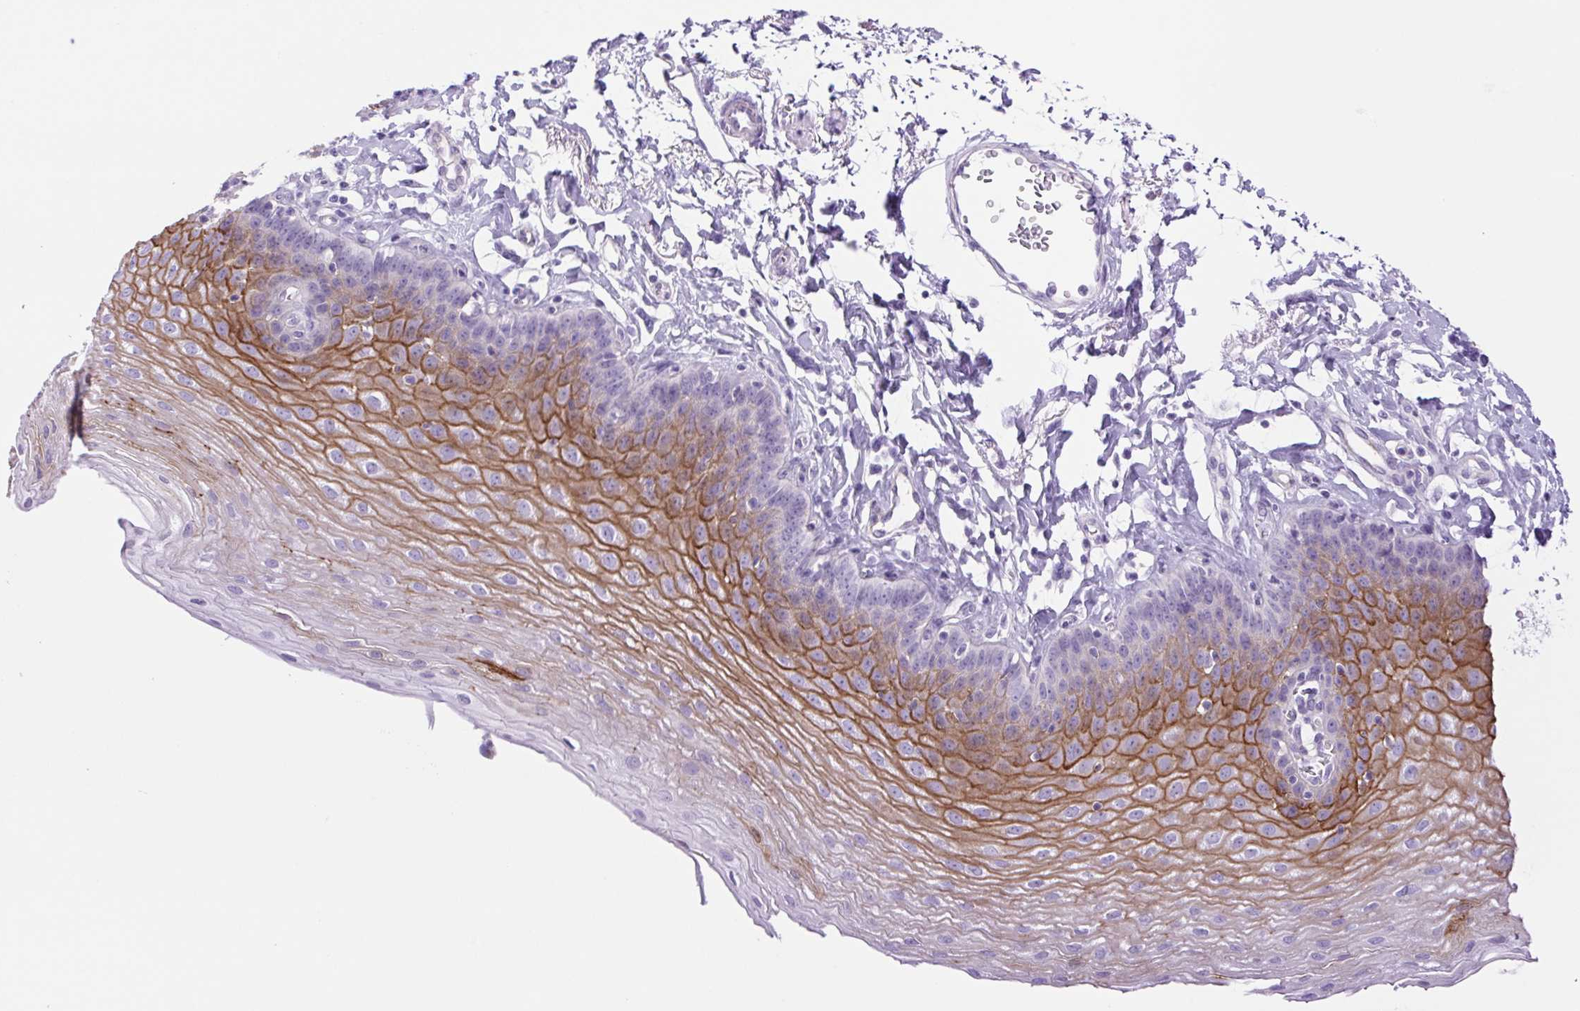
{"staining": {"intensity": "moderate", "quantity": "25%-75%", "location": "cytoplasmic/membranous"}, "tissue": "esophagus", "cell_type": "Squamous epithelial cells", "image_type": "normal", "snomed": [{"axis": "morphology", "description": "Normal tissue, NOS"}, {"axis": "topography", "description": "Esophagus"}], "caption": "Protein analysis of unremarkable esophagus demonstrates moderate cytoplasmic/membranous staining in about 25%-75% of squamous epithelial cells.", "gene": "CDSN", "patient": {"sex": "female", "age": 81}}